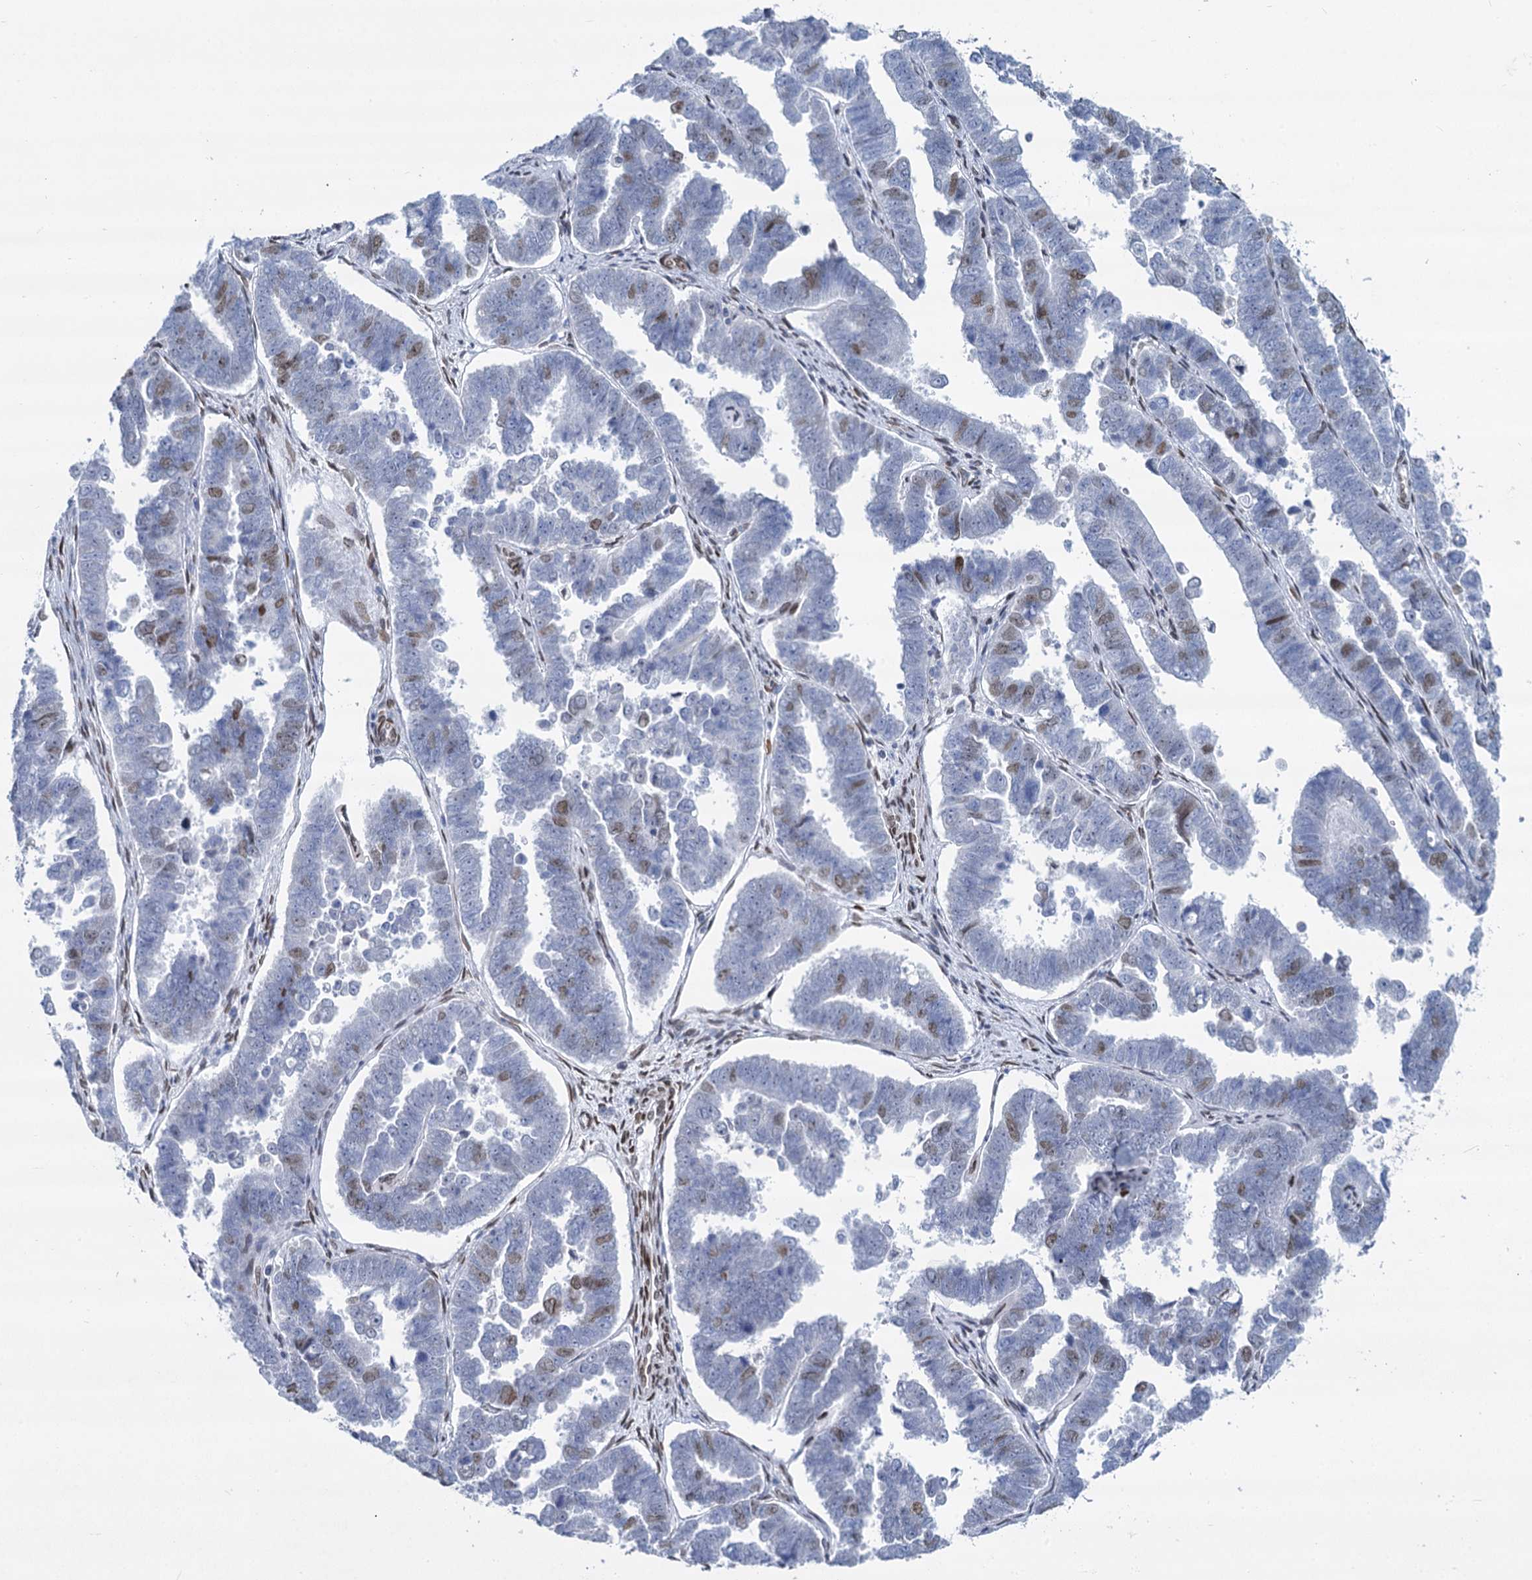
{"staining": {"intensity": "weak", "quantity": "25%-75%", "location": "cytoplasmic/membranous,nuclear"}, "tissue": "endometrial cancer", "cell_type": "Tumor cells", "image_type": "cancer", "snomed": [{"axis": "morphology", "description": "Adenocarcinoma, NOS"}, {"axis": "topography", "description": "Endometrium"}], "caption": "Protein staining exhibits weak cytoplasmic/membranous and nuclear staining in approximately 25%-75% of tumor cells in adenocarcinoma (endometrial).", "gene": "PRSS35", "patient": {"sex": "female", "age": 75}}